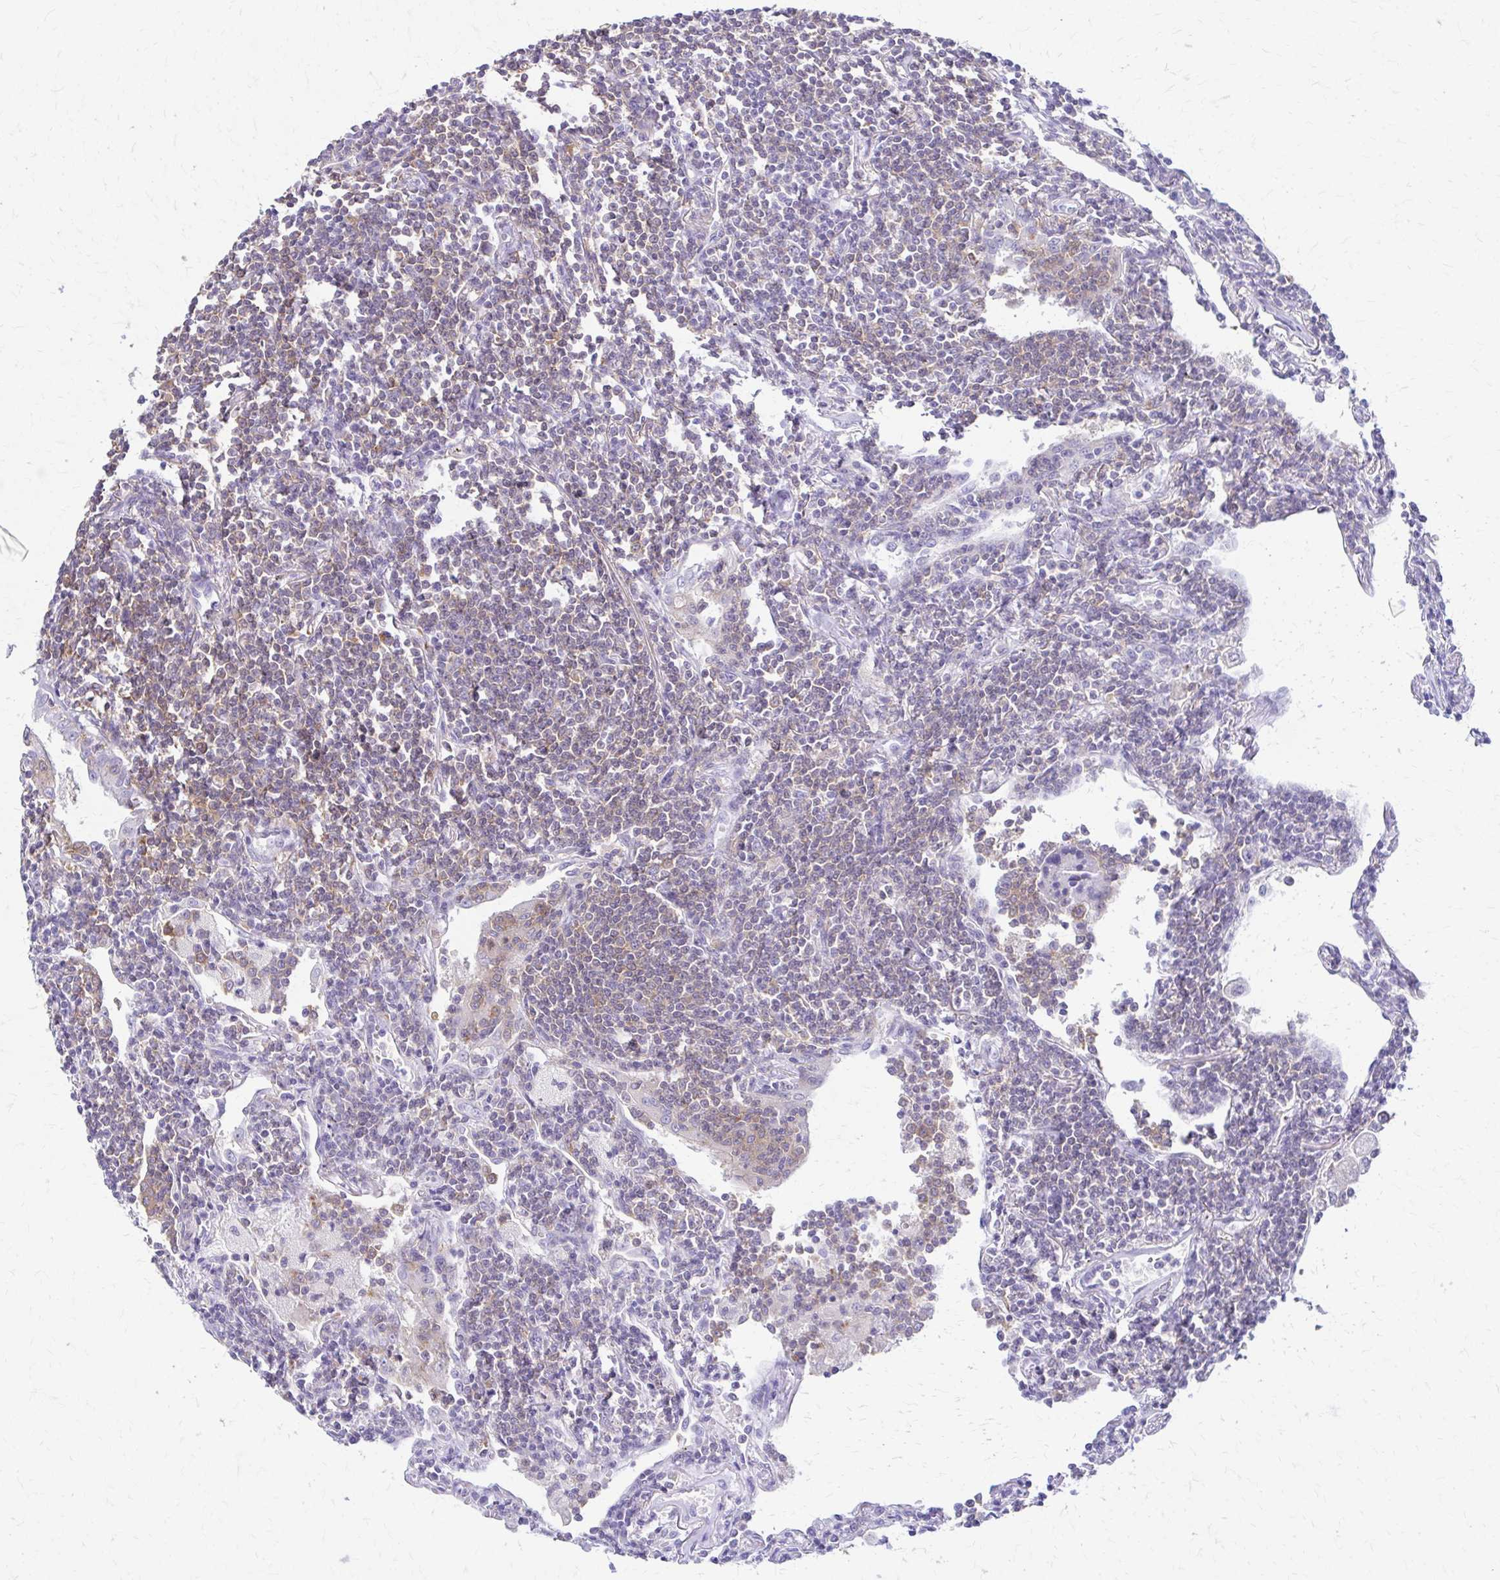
{"staining": {"intensity": "weak", "quantity": "<25%", "location": "cytoplasmic/membranous"}, "tissue": "lymphoma", "cell_type": "Tumor cells", "image_type": "cancer", "snomed": [{"axis": "morphology", "description": "Malignant lymphoma, non-Hodgkin's type, Low grade"}, {"axis": "topography", "description": "Lung"}], "caption": "Photomicrograph shows no protein positivity in tumor cells of low-grade malignant lymphoma, non-Hodgkin's type tissue.", "gene": "PIK3AP1", "patient": {"sex": "female", "age": 71}}